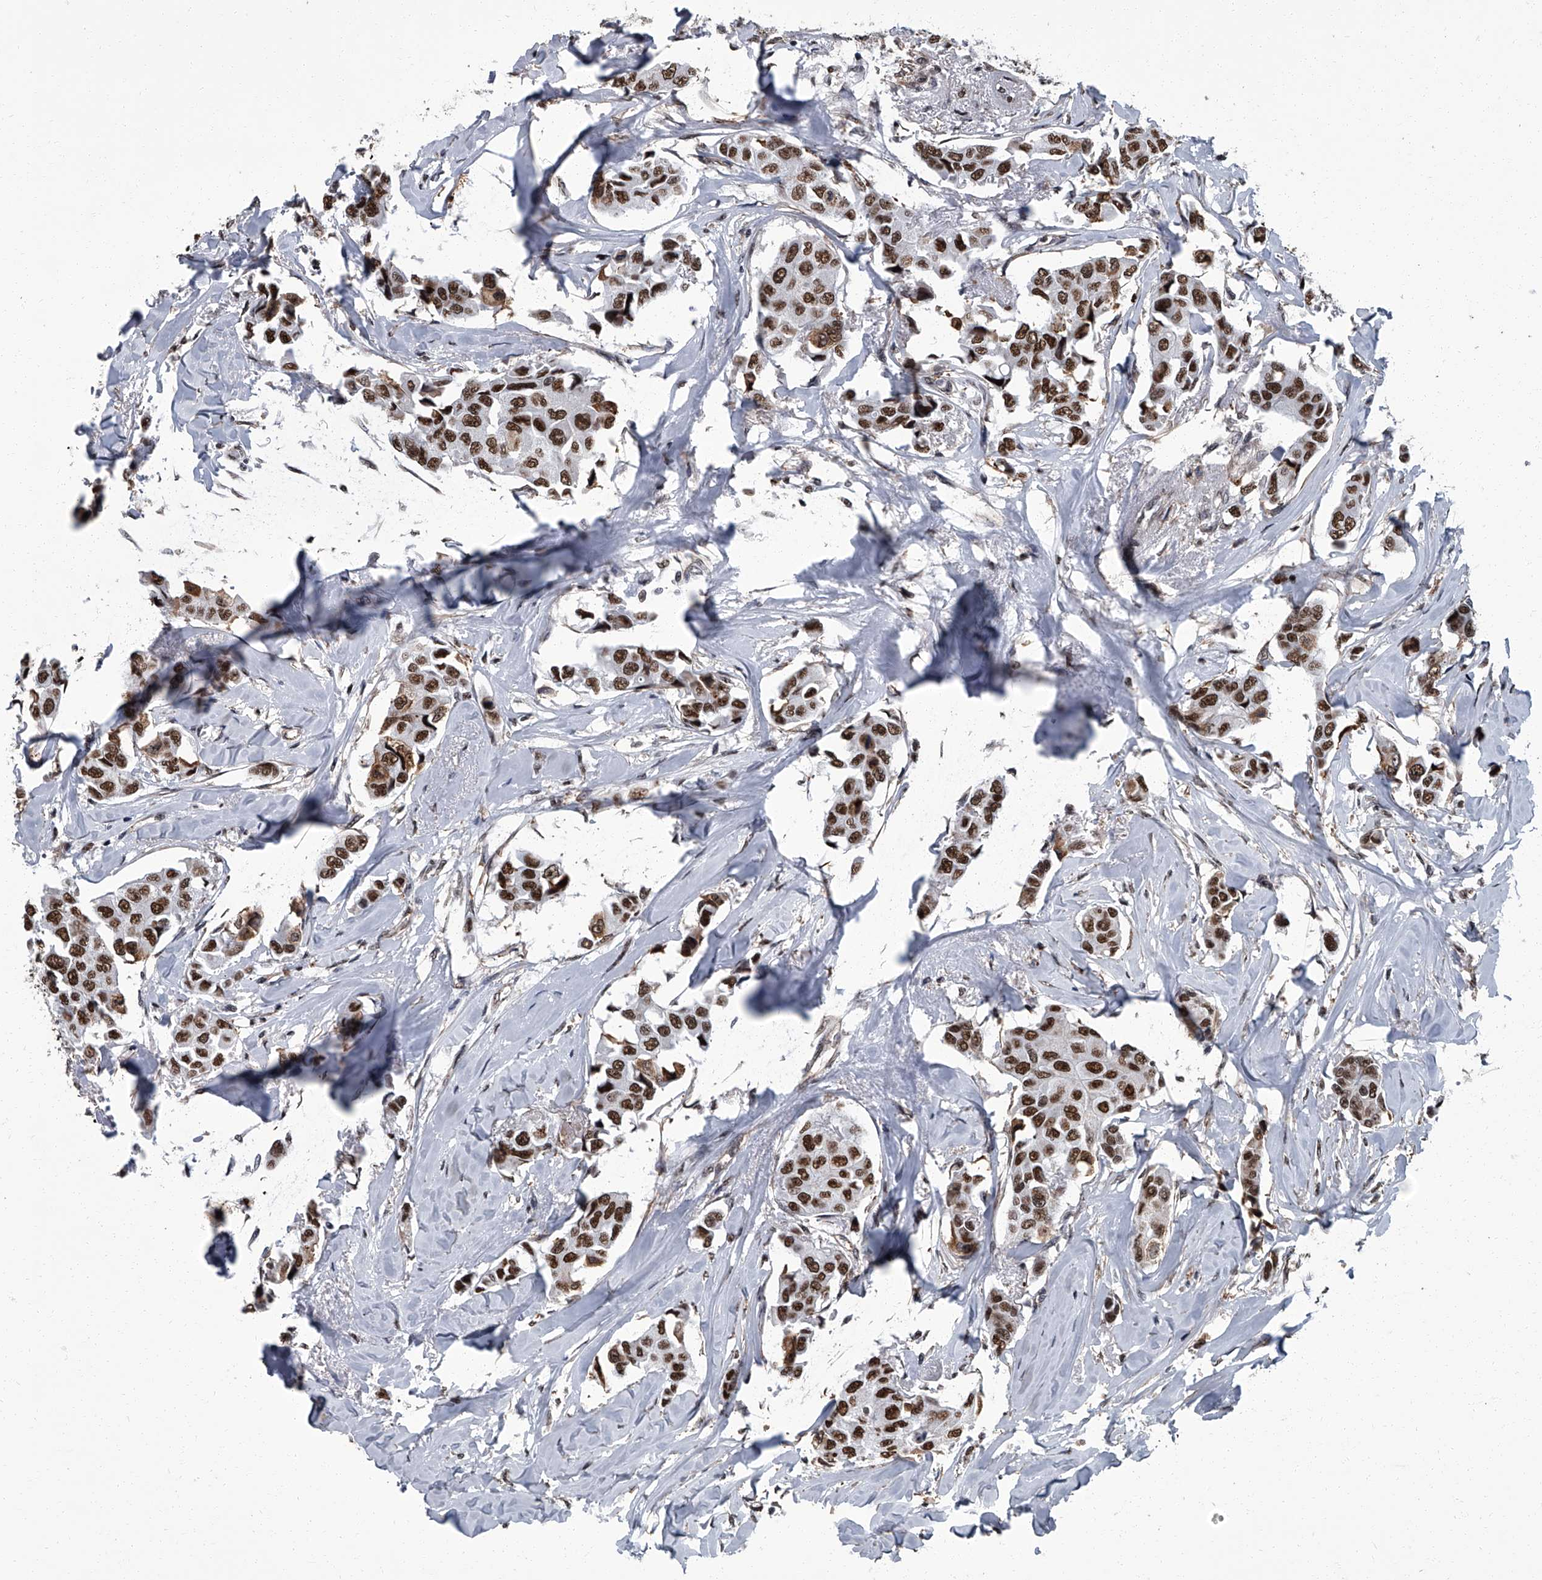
{"staining": {"intensity": "strong", "quantity": ">75%", "location": "nuclear"}, "tissue": "breast cancer", "cell_type": "Tumor cells", "image_type": "cancer", "snomed": [{"axis": "morphology", "description": "Duct carcinoma"}, {"axis": "topography", "description": "Breast"}], "caption": "Breast intraductal carcinoma tissue reveals strong nuclear staining in approximately >75% of tumor cells, visualized by immunohistochemistry.", "gene": "ZNF518B", "patient": {"sex": "female", "age": 80}}